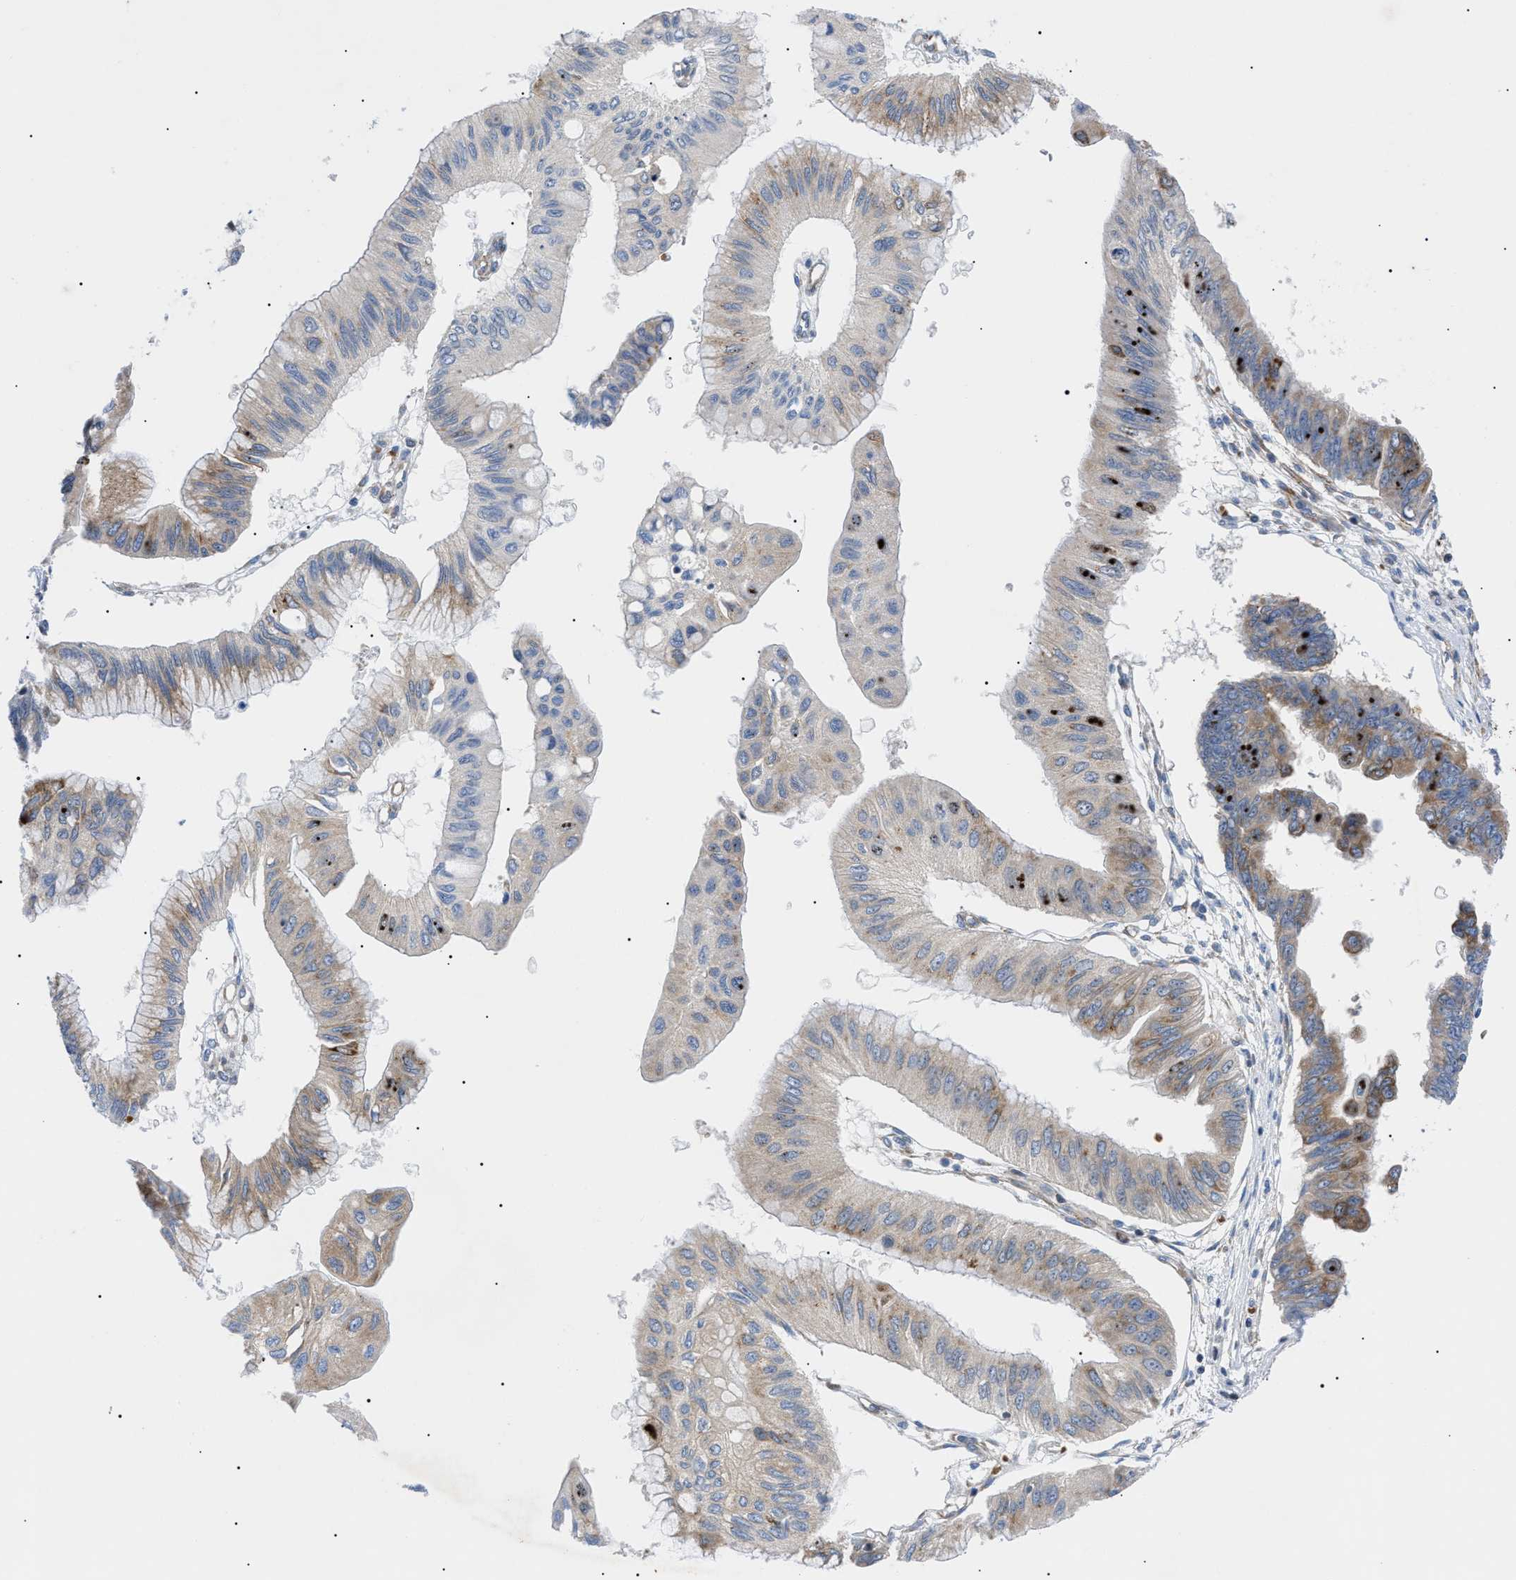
{"staining": {"intensity": "moderate", "quantity": "<25%", "location": "cytoplasmic/membranous"}, "tissue": "pancreatic cancer", "cell_type": "Tumor cells", "image_type": "cancer", "snomed": [{"axis": "morphology", "description": "Adenocarcinoma, NOS"}, {"axis": "topography", "description": "Pancreas"}], "caption": "Human pancreatic adenocarcinoma stained for a protein (brown) shows moderate cytoplasmic/membranous positive positivity in about <25% of tumor cells.", "gene": "HSPB8", "patient": {"sex": "female", "age": 77}}